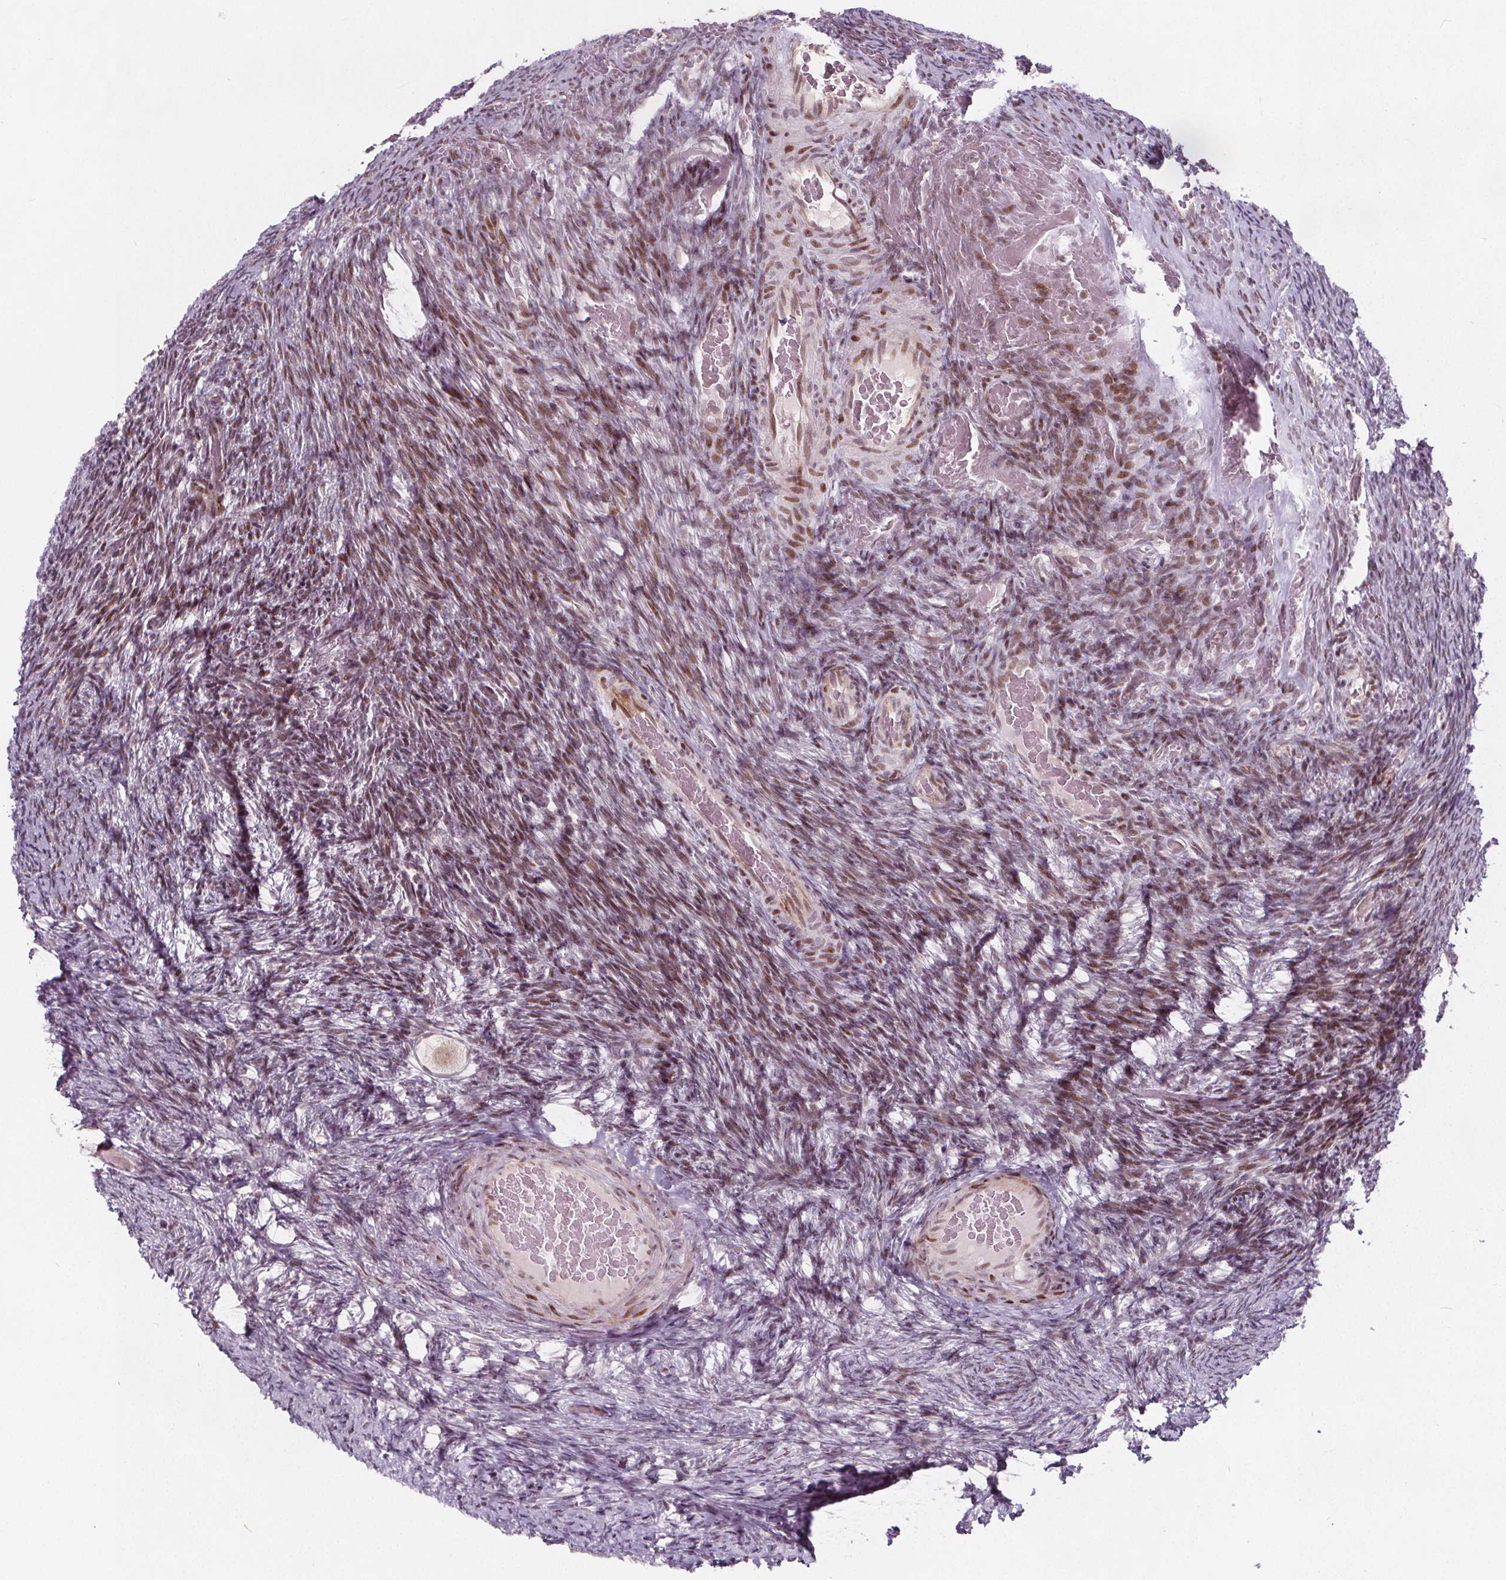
{"staining": {"intensity": "weak", "quantity": ">75%", "location": "cytoplasmic/membranous,nuclear"}, "tissue": "ovary", "cell_type": "Follicle cells", "image_type": "normal", "snomed": [{"axis": "morphology", "description": "Normal tissue, NOS"}, {"axis": "topography", "description": "Ovary"}], "caption": "Protein positivity by immunohistochemistry demonstrates weak cytoplasmic/membranous,nuclear staining in about >75% of follicle cells in normal ovary.", "gene": "TAF6L", "patient": {"sex": "female", "age": 34}}